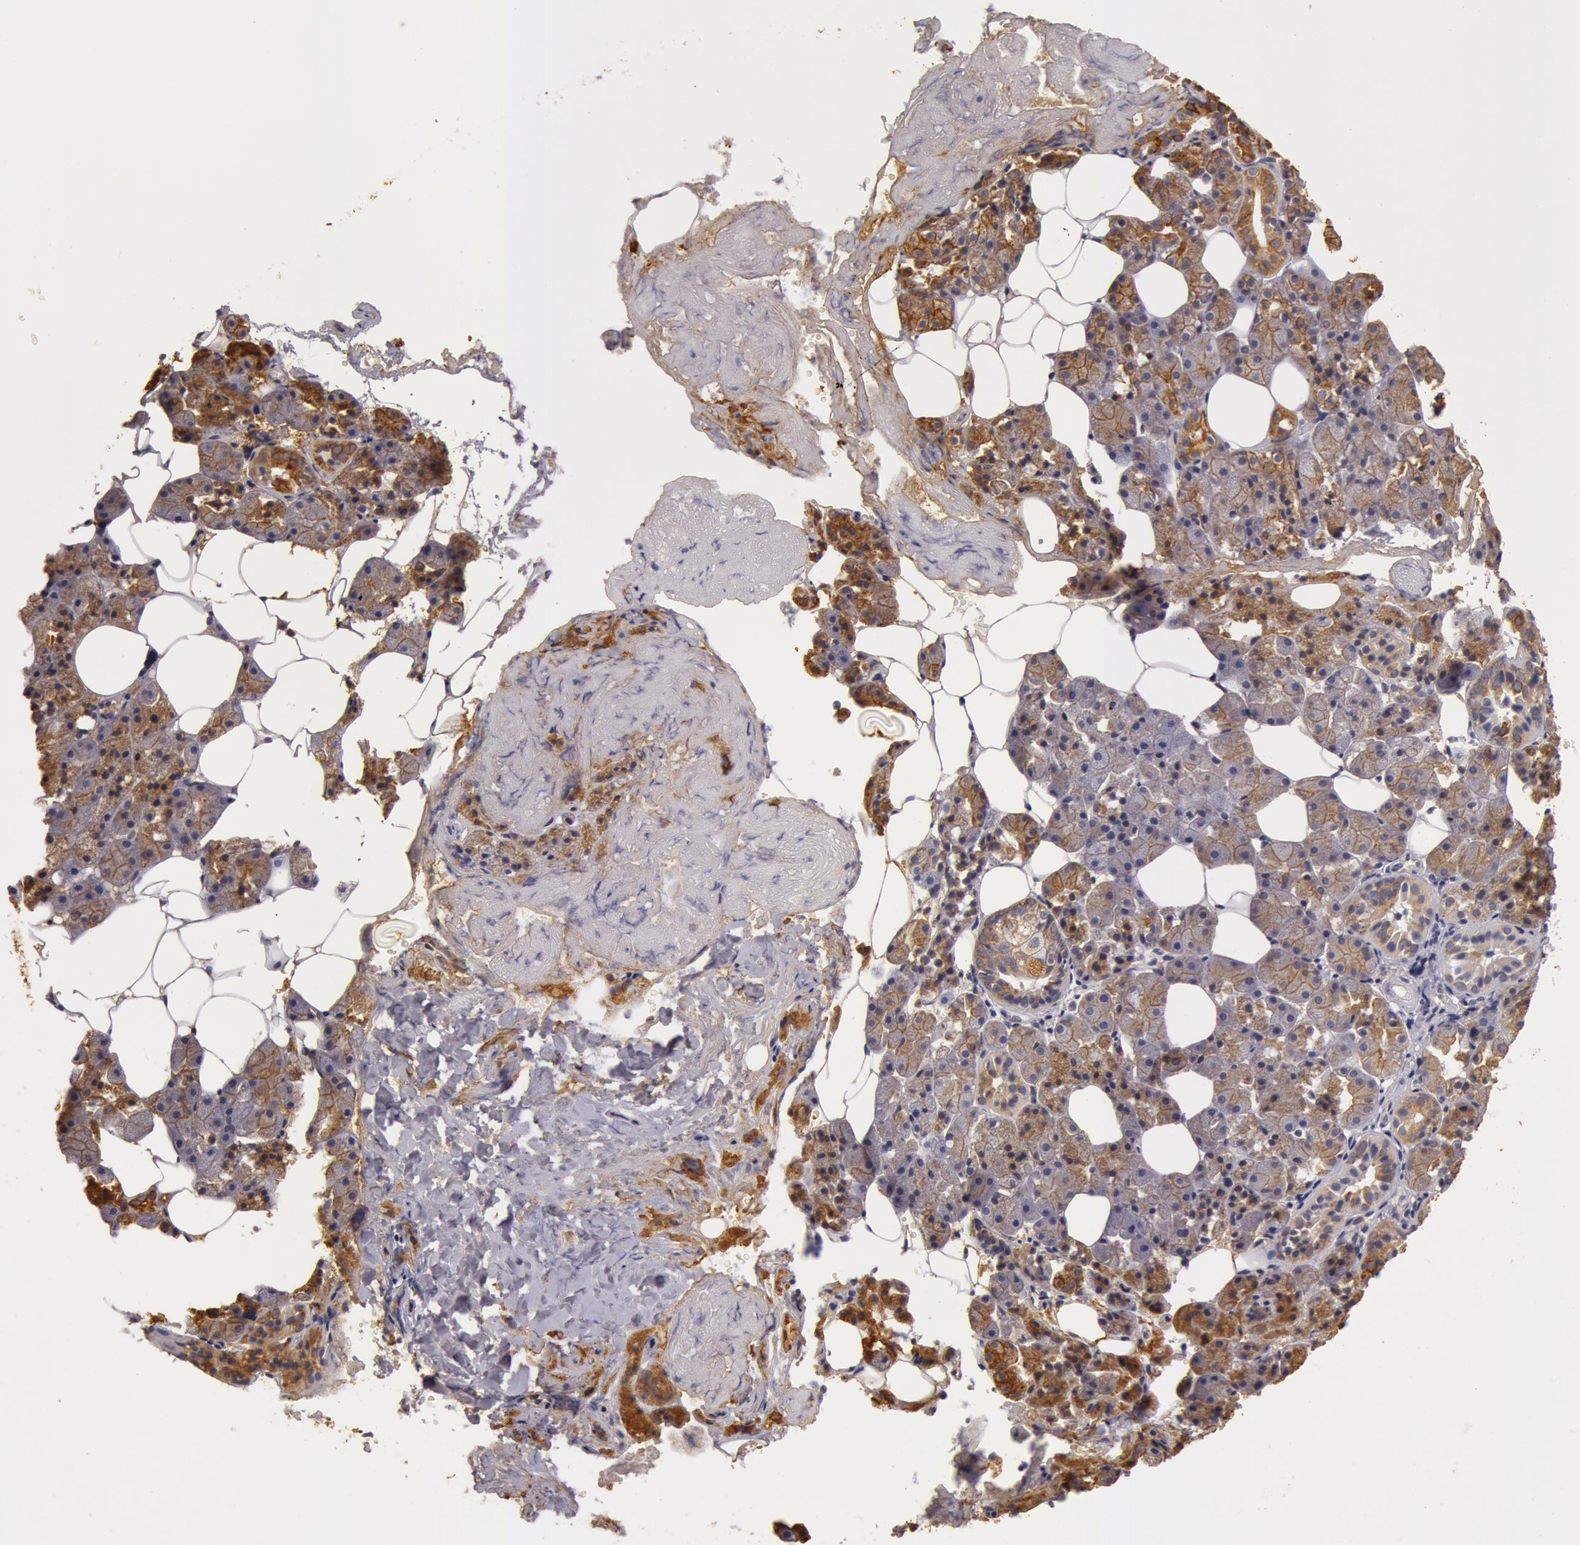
{"staining": {"intensity": "moderate", "quantity": ">75%", "location": "cytoplasmic/membranous"}, "tissue": "salivary gland", "cell_type": "Glandular cells", "image_type": "normal", "snomed": [{"axis": "morphology", "description": "Normal tissue, NOS"}, {"axis": "topography", "description": "Salivary gland"}], "caption": "Protein staining demonstrates moderate cytoplasmic/membranous positivity in about >75% of glandular cells in normal salivary gland.", "gene": "KRT18", "patient": {"sex": "female", "age": 55}}